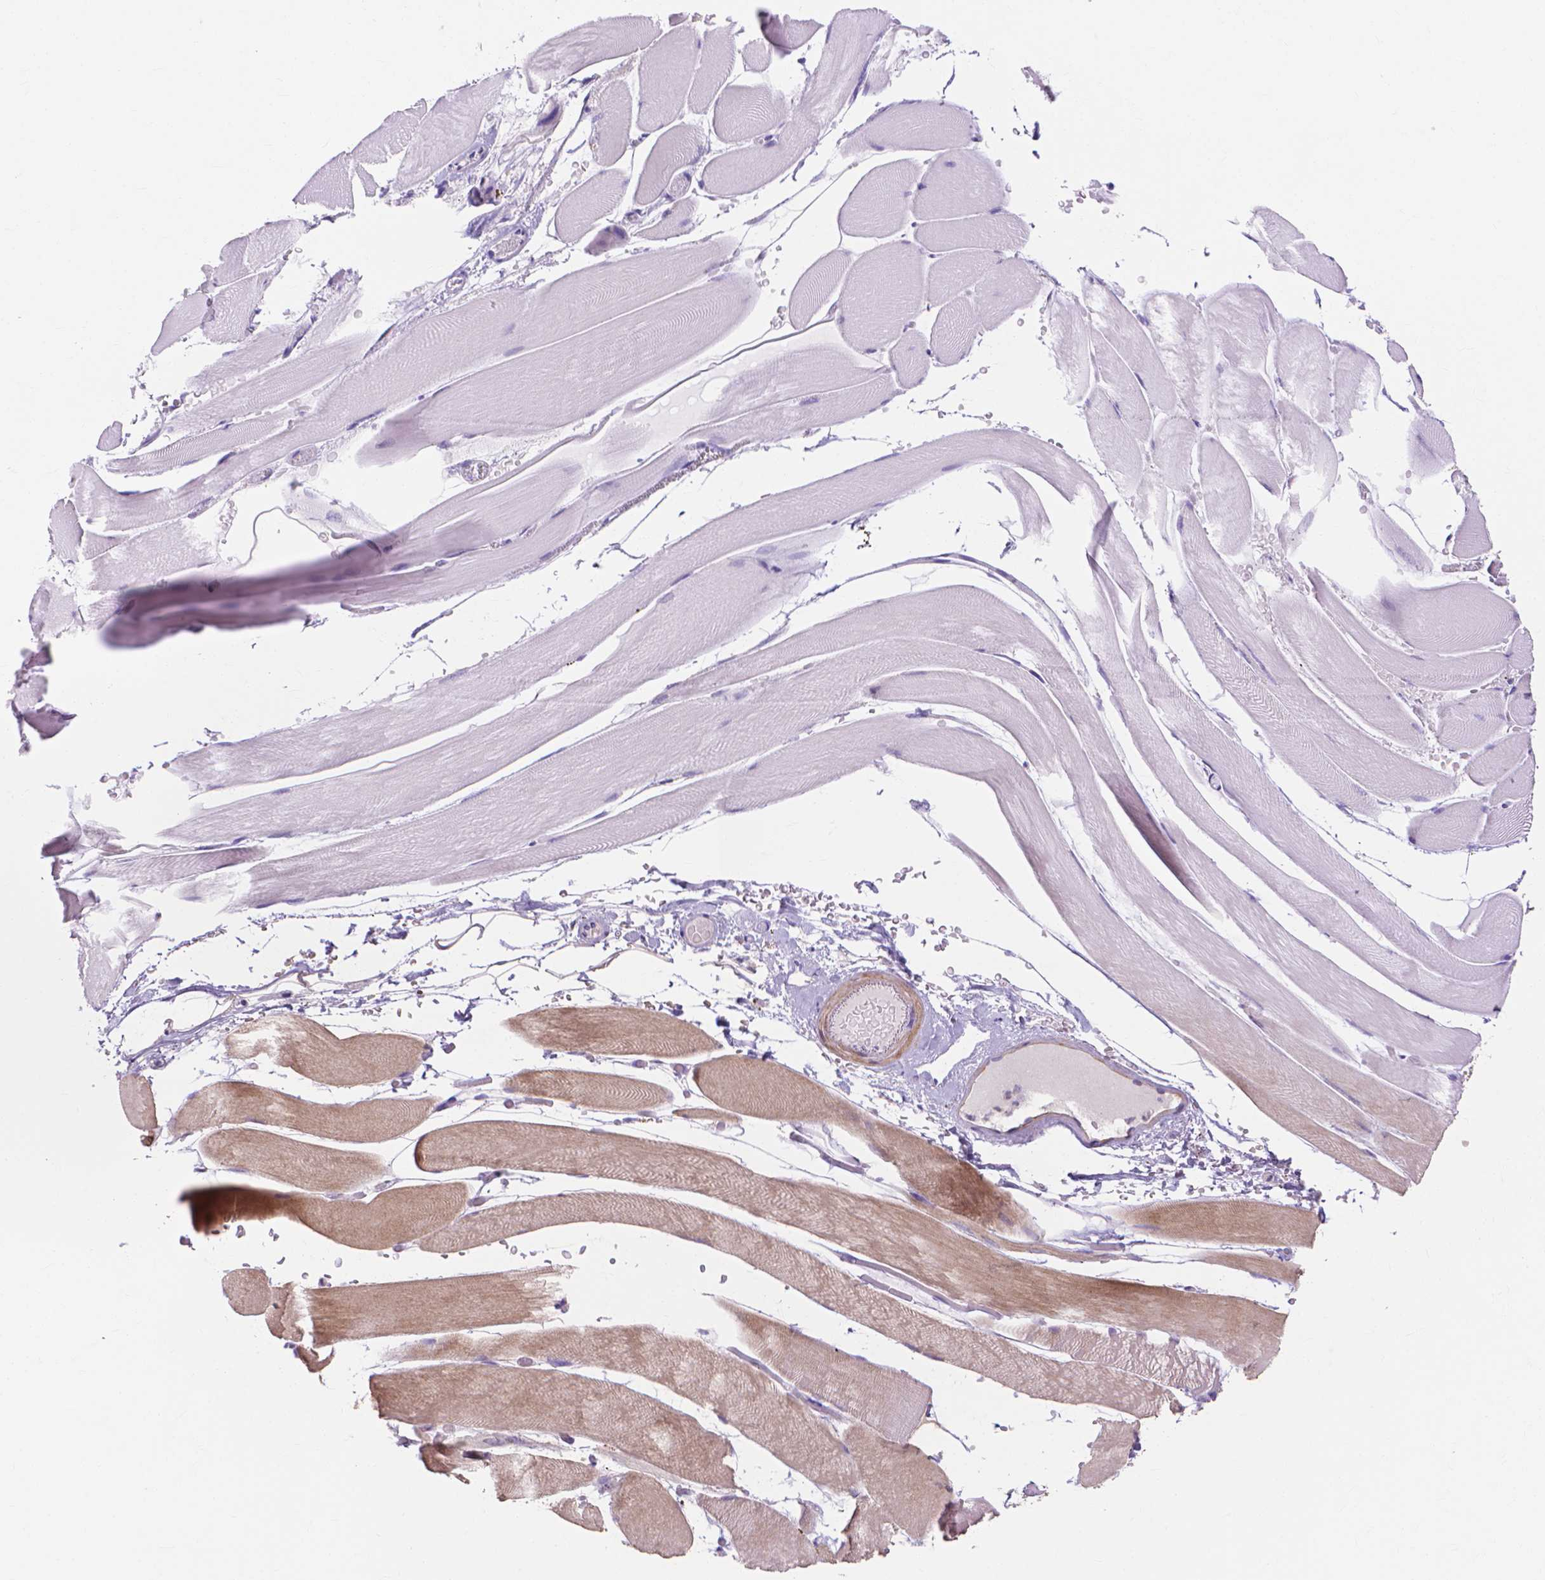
{"staining": {"intensity": "weak", "quantity": "25%-75%", "location": "cytoplasmic/membranous"}, "tissue": "skeletal muscle", "cell_type": "Myocytes", "image_type": "normal", "snomed": [{"axis": "morphology", "description": "Normal tissue, NOS"}, {"axis": "topography", "description": "Skeletal muscle"}], "caption": "An IHC image of benign tissue is shown. Protein staining in brown labels weak cytoplasmic/membranous positivity in skeletal muscle within myocytes.", "gene": "PRDM13", "patient": {"sex": "female", "age": 37}}